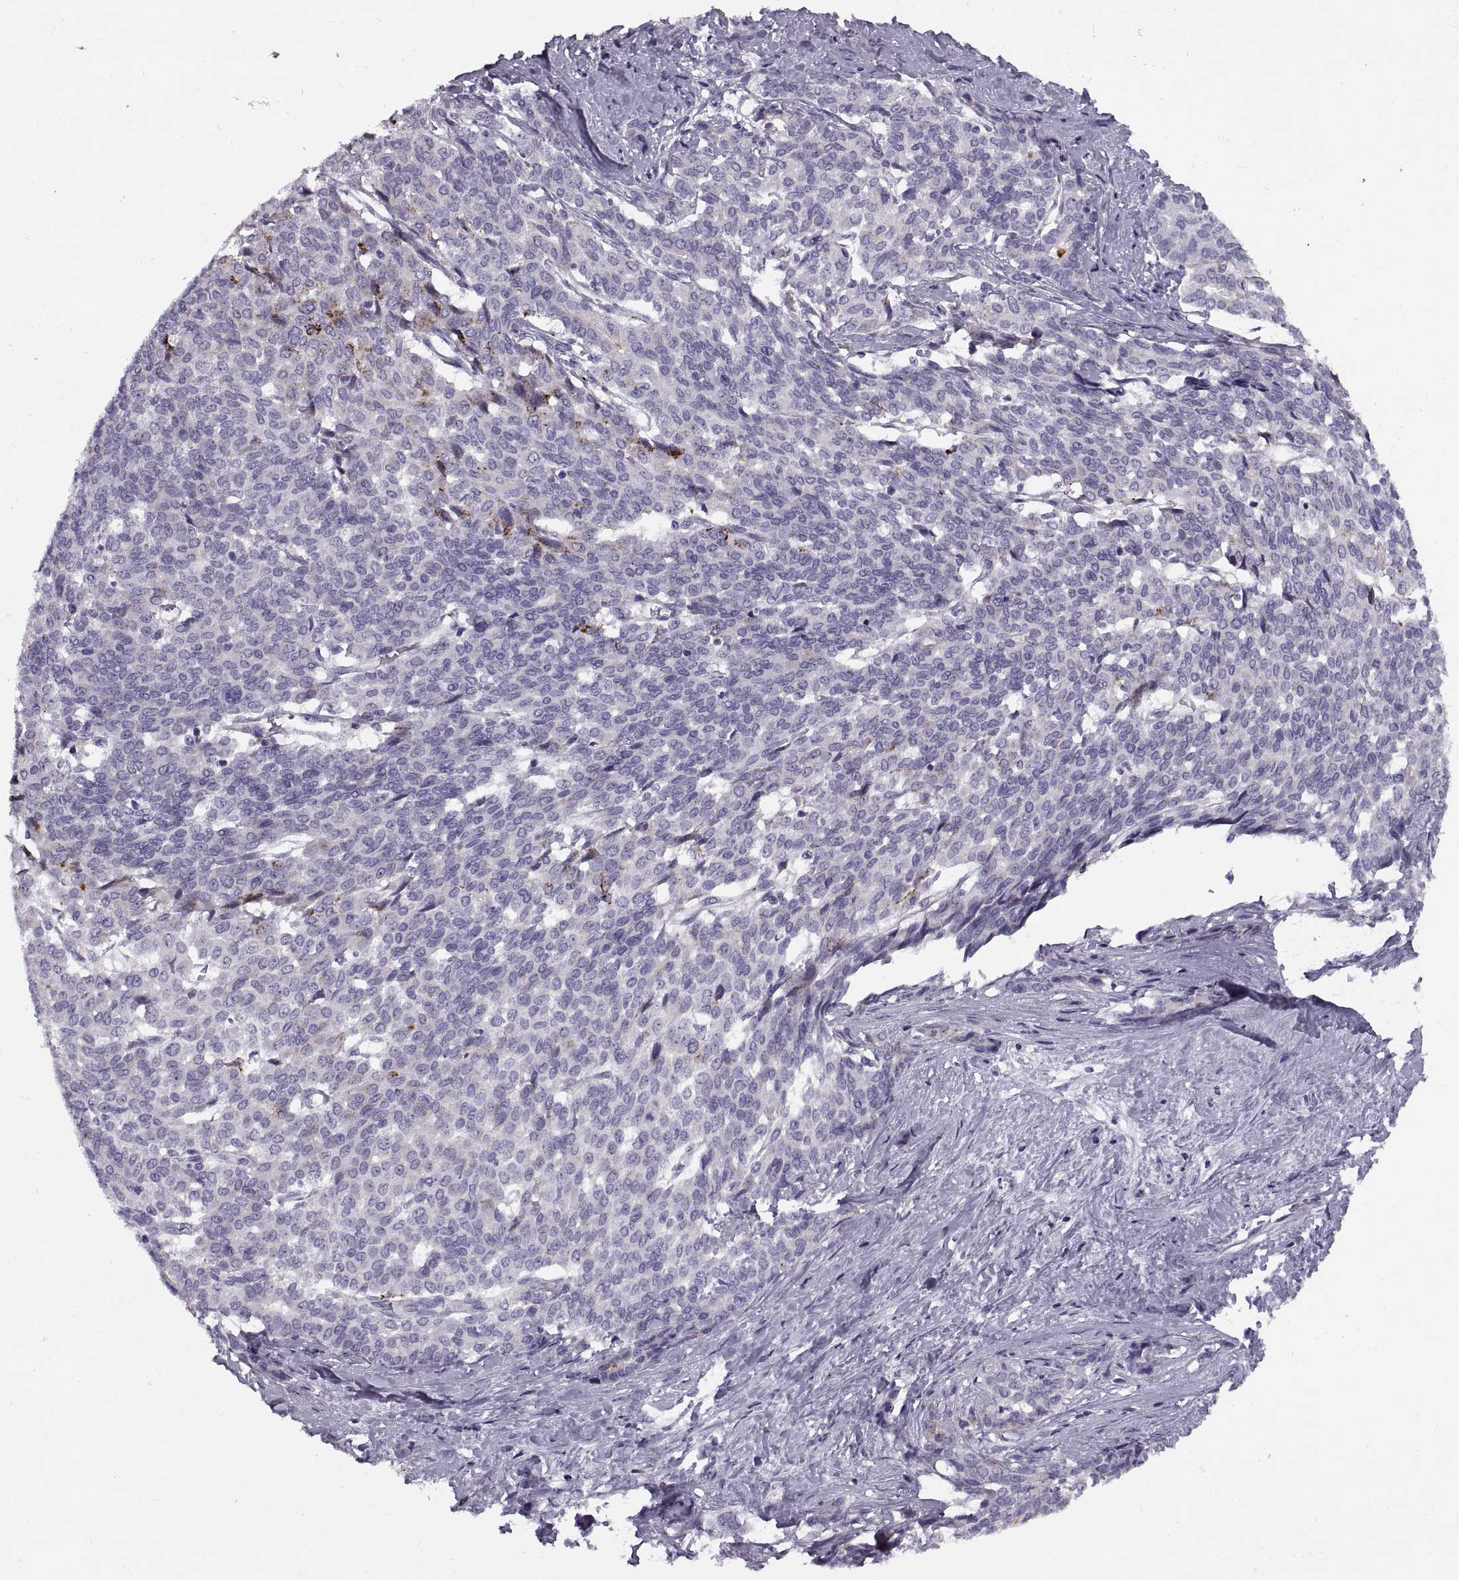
{"staining": {"intensity": "negative", "quantity": "none", "location": "none"}, "tissue": "liver cancer", "cell_type": "Tumor cells", "image_type": "cancer", "snomed": [{"axis": "morphology", "description": "Cholangiocarcinoma"}, {"axis": "topography", "description": "Liver"}], "caption": "This is an immunohistochemistry (IHC) histopathology image of liver cancer (cholangiocarcinoma). There is no positivity in tumor cells.", "gene": "CALCR", "patient": {"sex": "female", "age": 47}}